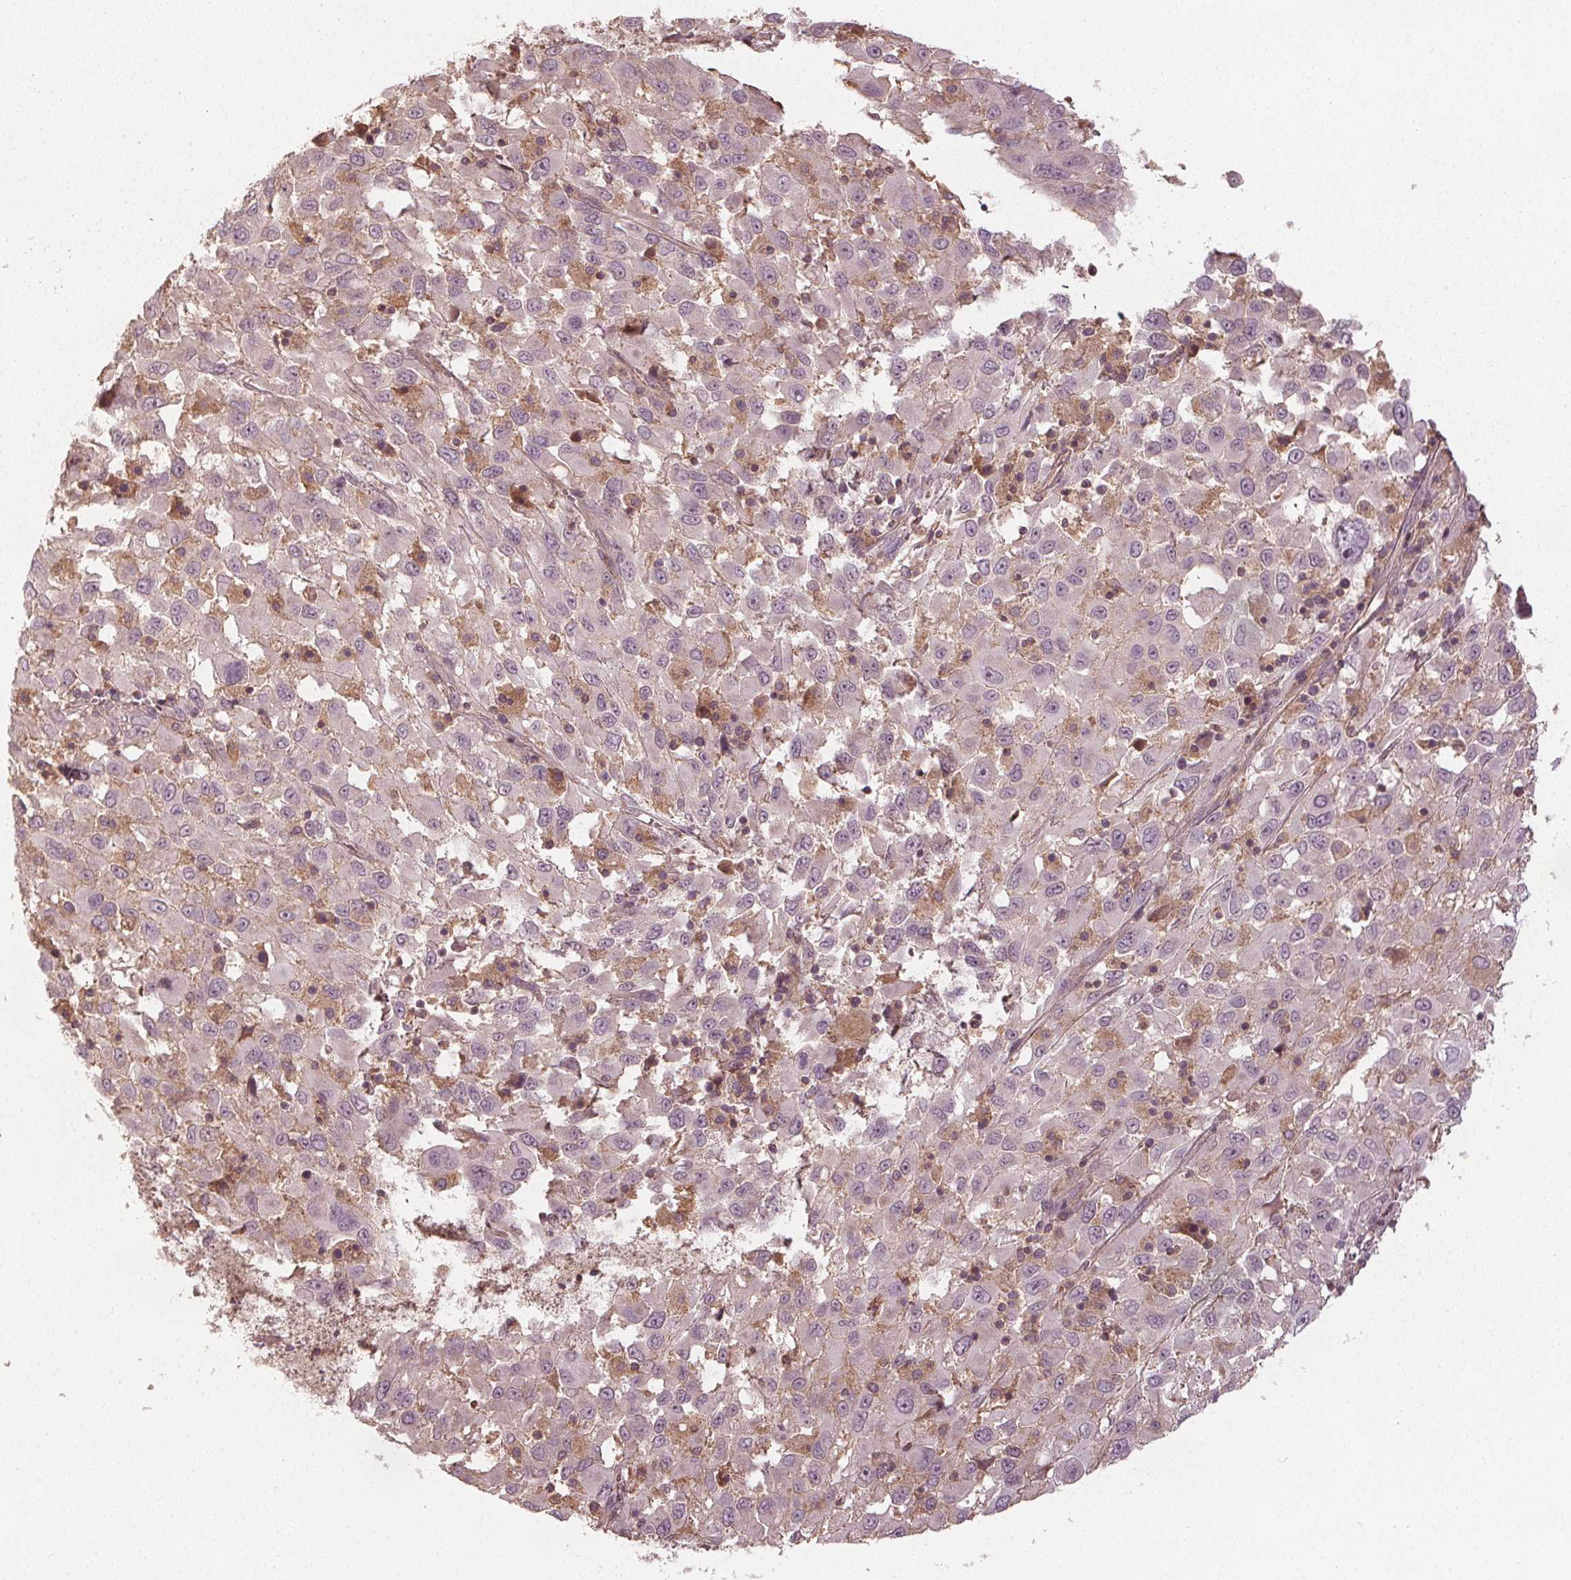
{"staining": {"intensity": "negative", "quantity": "none", "location": "none"}, "tissue": "melanoma", "cell_type": "Tumor cells", "image_type": "cancer", "snomed": [{"axis": "morphology", "description": "Malignant melanoma, Metastatic site"}, {"axis": "topography", "description": "Soft tissue"}], "caption": "IHC photomicrograph of neoplastic tissue: malignant melanoma (metastatic site) stained with DAB reveals no significant protein expression in tumor cells.", "gene": "GNB2", "patient": {"sex": "male", "age": 50}}